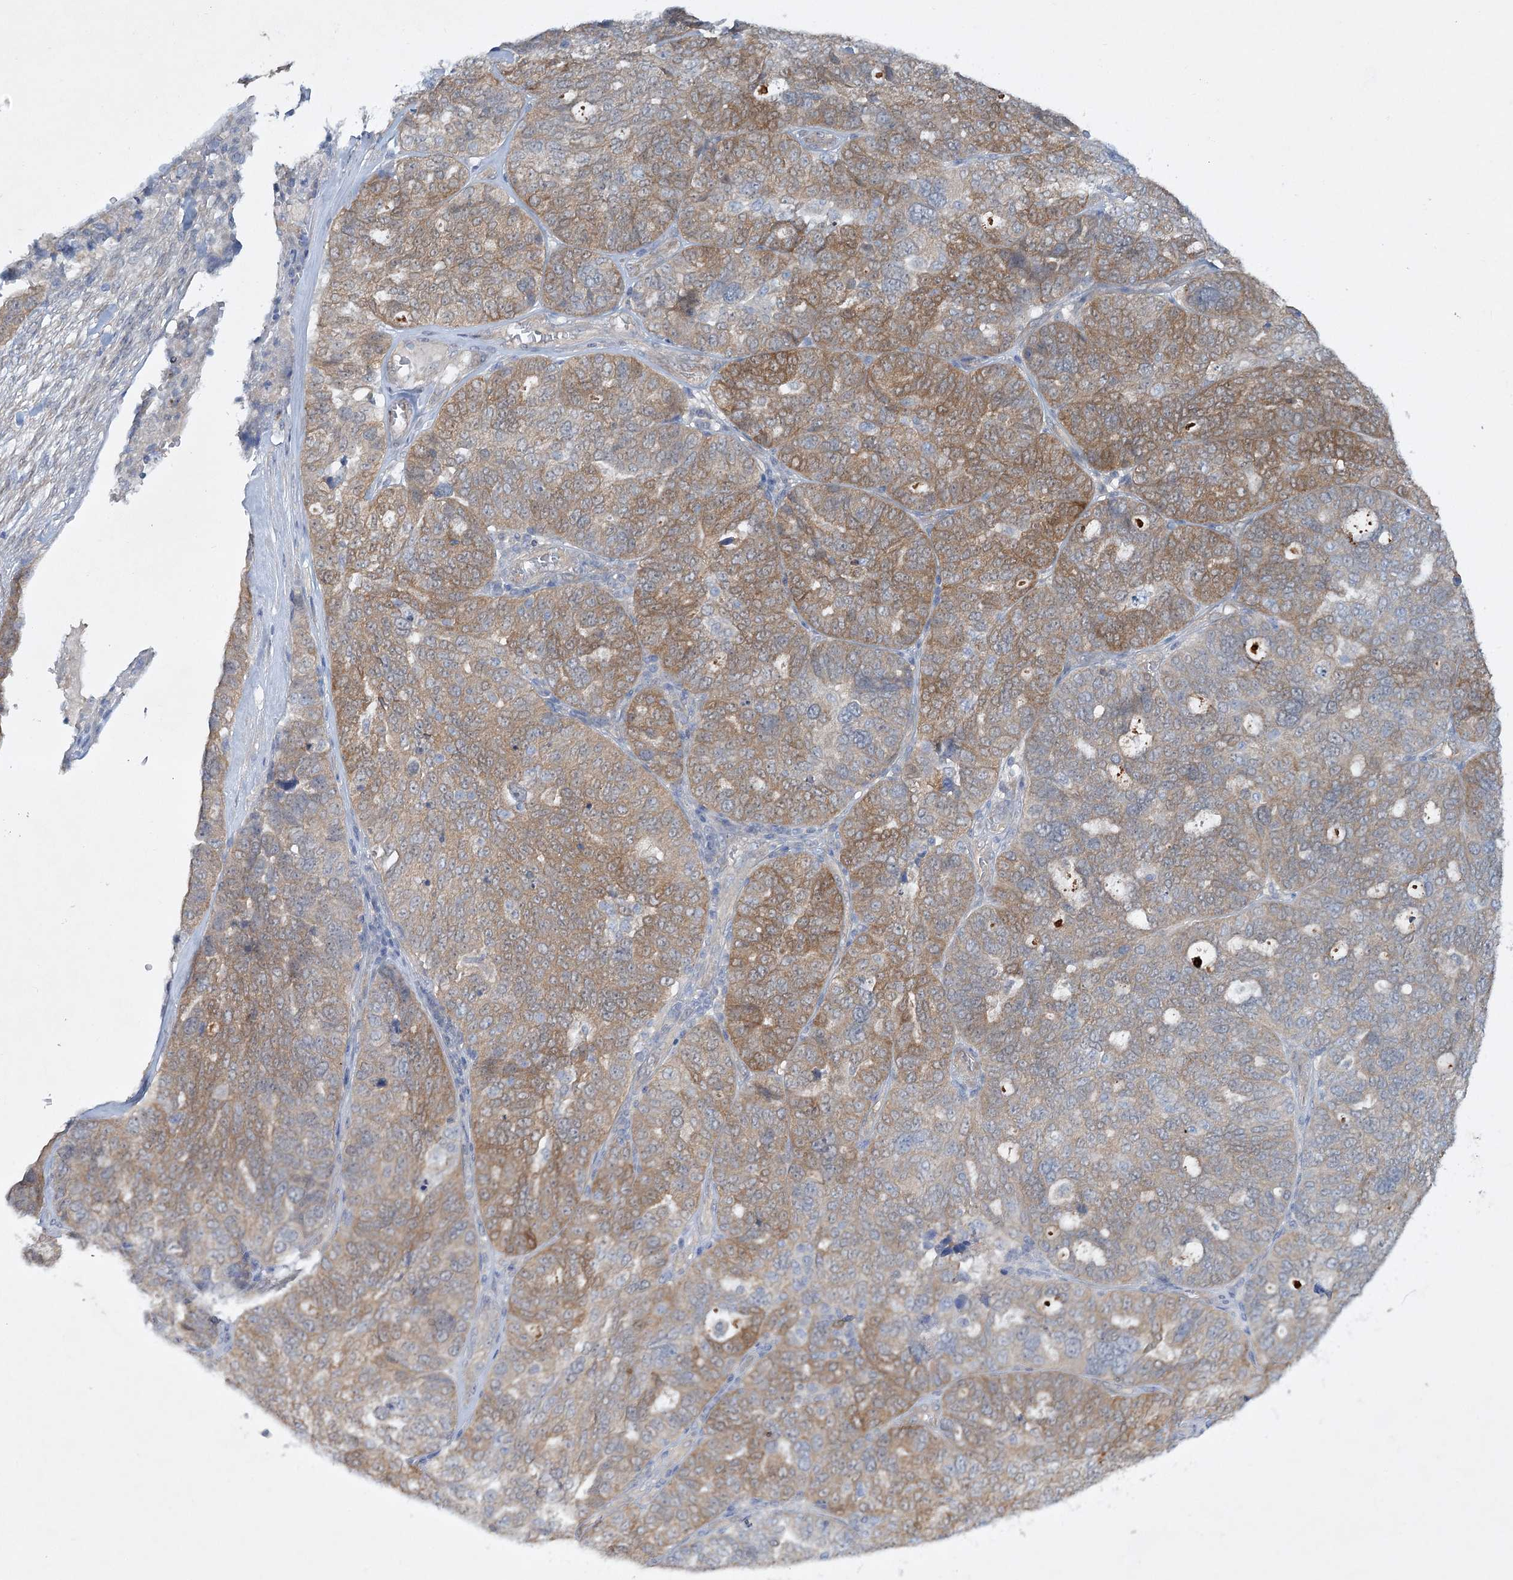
{"staining": {"intensity": "moderate", "quantity": ">75%", "location": "cytoplasmic/membranous"}, "tissue": "ovarian cancer", "cell_type": "Tumor cells", "image_type": "cancer", "snomed": [{"axis": "morphology", "description": "Cystadenocarcinoma, serous, NOS"}, {"axis": "topography", "description": "Ovary"}], "caption": "Immunohistochemical staining of ovarian serous cystadenocarcinoma demonstrates medium levels of moderate cytoplasmic/membranous protein positivity in about >75% of tumor cells.", "gene": "AAMDC", "patient": {"sex": "female", "age": 59}}